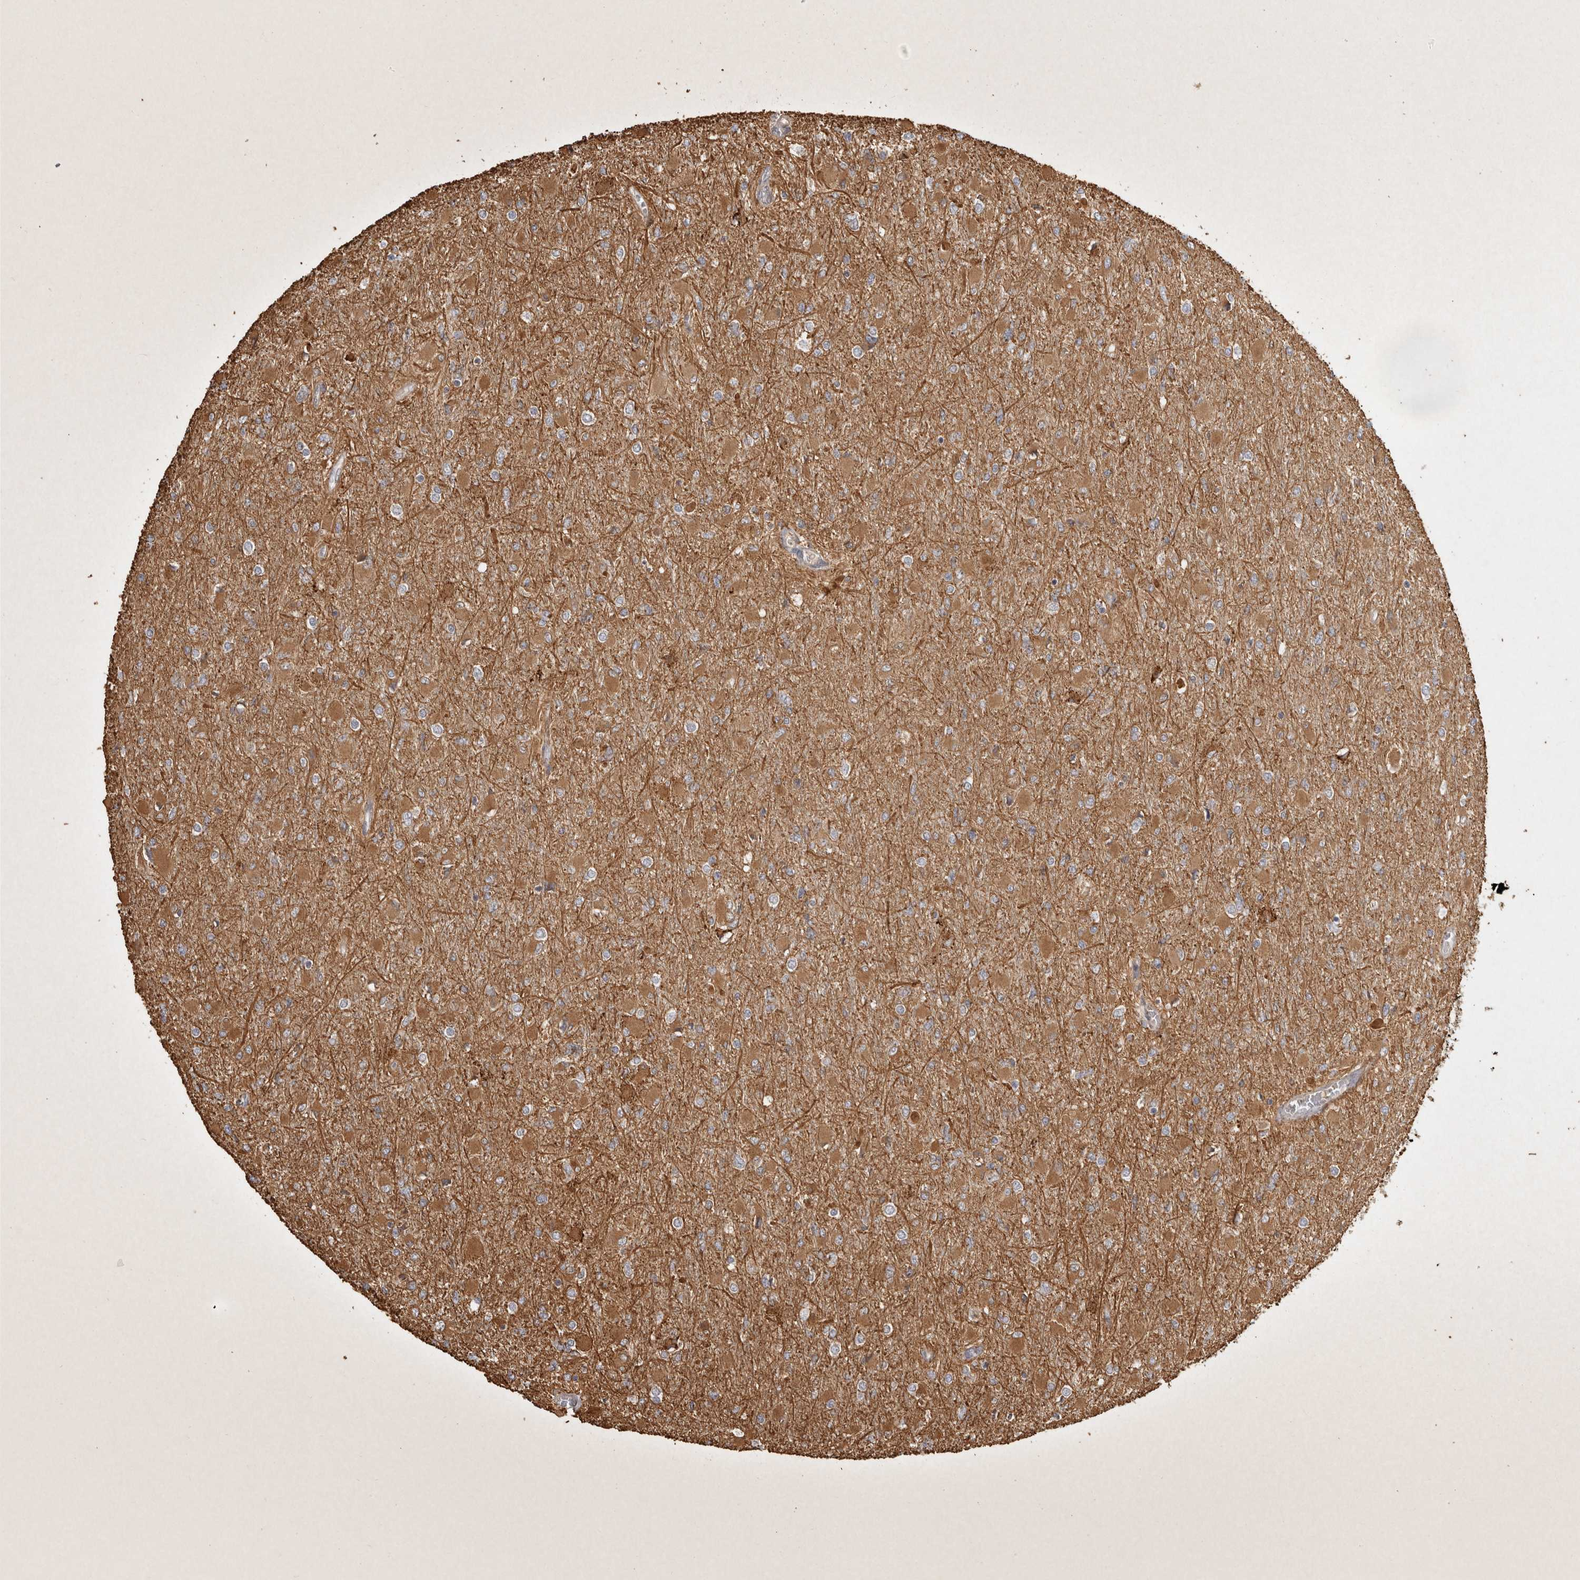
{"staining": {"intensity": "moderate", "quantity": ">75%", "location": "cytoplasmic/membranous"}, "tissue": "glioma", "cell_type": "Tumor cells", "image_type": "cancer", "snomed": [{"axis": "morphology", "description": "Glioma, malignant, High grade"}, {"axis": "topography", "description": "Cerebral cortex"}], "caption": "An IHC micrograph of neoplastic tissue is shown. Protein staining in brown shows moderate cytoplasmic/membranous positivity in glioma within tumor cells. (Brightfield microscopy of DAB IHC at high magnification).", "gene": "CAMSAP2", "patient": {"sex": "female", "age": 36}}